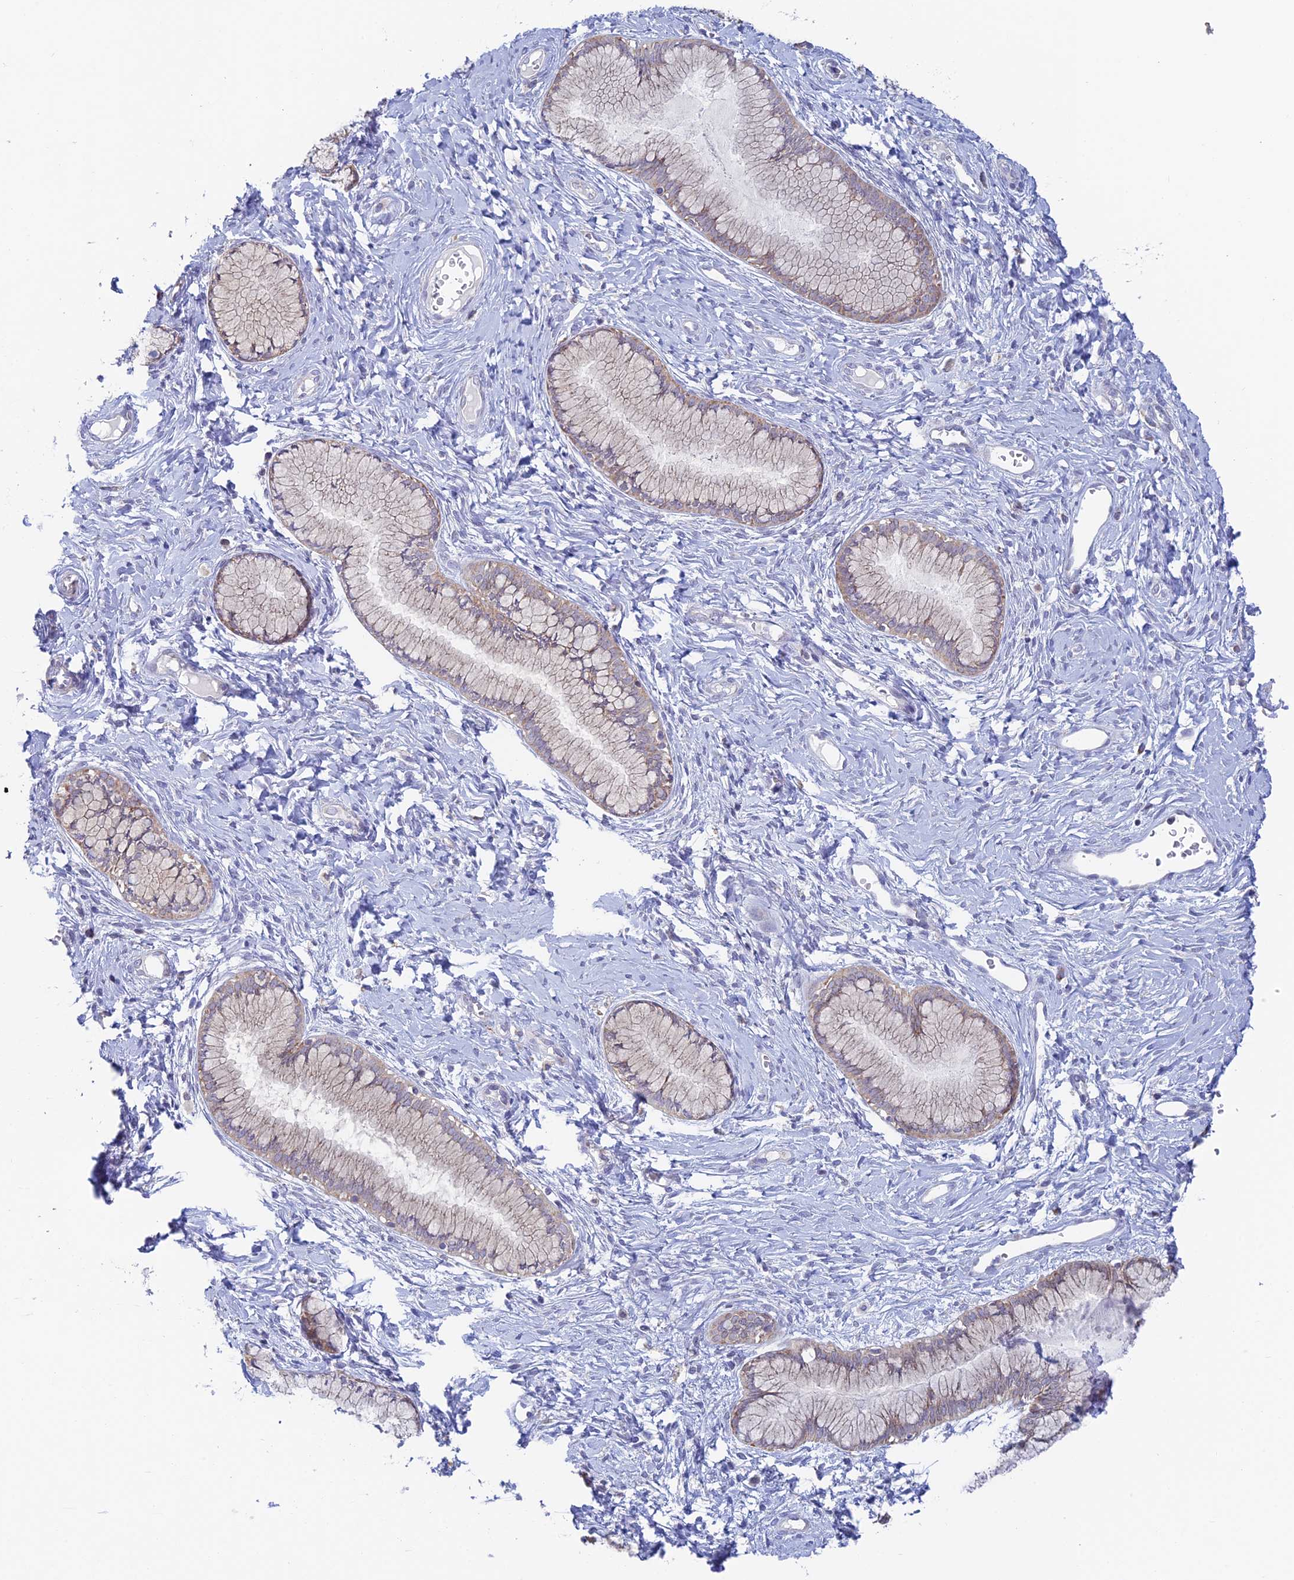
{"staining": {"intensity": "weak", "quantity": "25%-75%", "location": "cytoplasmic/membranous"}, "tissue": "cervix", "cell_type": "Glandular cells", "image_type": "normal", "snomed": [{"axis": "morphology", "description": "Normal tissue, NOS"}, {"axis": "topography", "description": "Cervix"}], "caption": "The micrograph displays a brown stain indicating the presence of a protein in the cytoplasmic/membranous of glandular cells in cervix. (DAB (3,3'-diaminobenzidine) IHC with brightfield microscopy, high magnification).", "gene": "REXO5", "patient": {"sex": "female", "age": 42}}